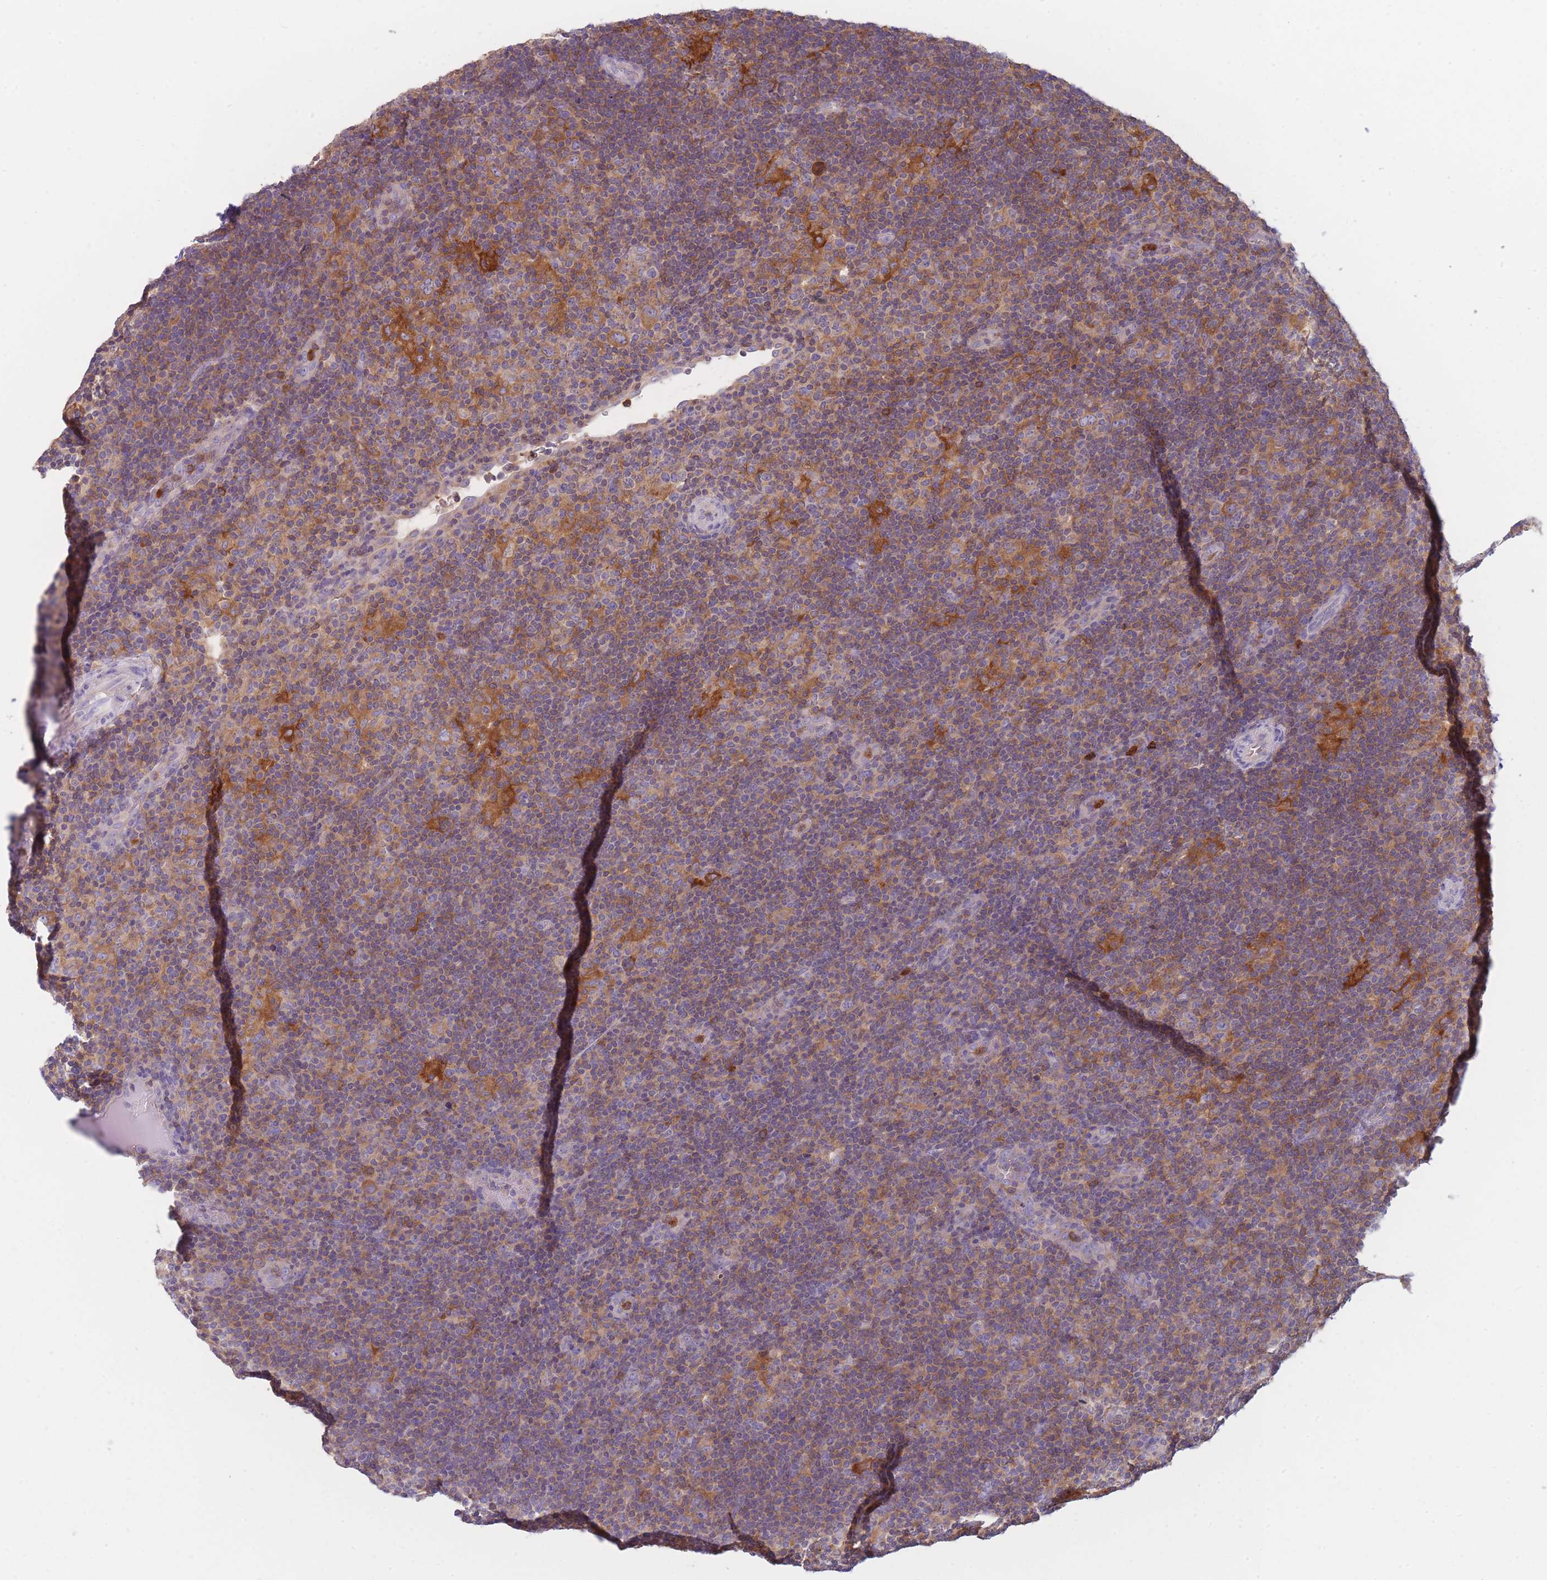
{"staining": {"intensity": "weak", "quantity": "25%-75%", "location": "cytoplasmic/membranous"}, "tissue": "lymphoma", "cell_type": "Tumor cells", "image_type": "cancer", "snomed": [{"axis": "morphology", "description": "Hodgkin's disease, NOS"}, {"axis": "topography", "description": "Lymph node"}], "caption": "Lymphoma stained with a brown dye demonstrates weak cytoplasmic/membranous positive expression in approximately 25%-75% of tumor cells.", "gene": "ST3GAL4", "patient": {"sex": "female", "age": 57}}